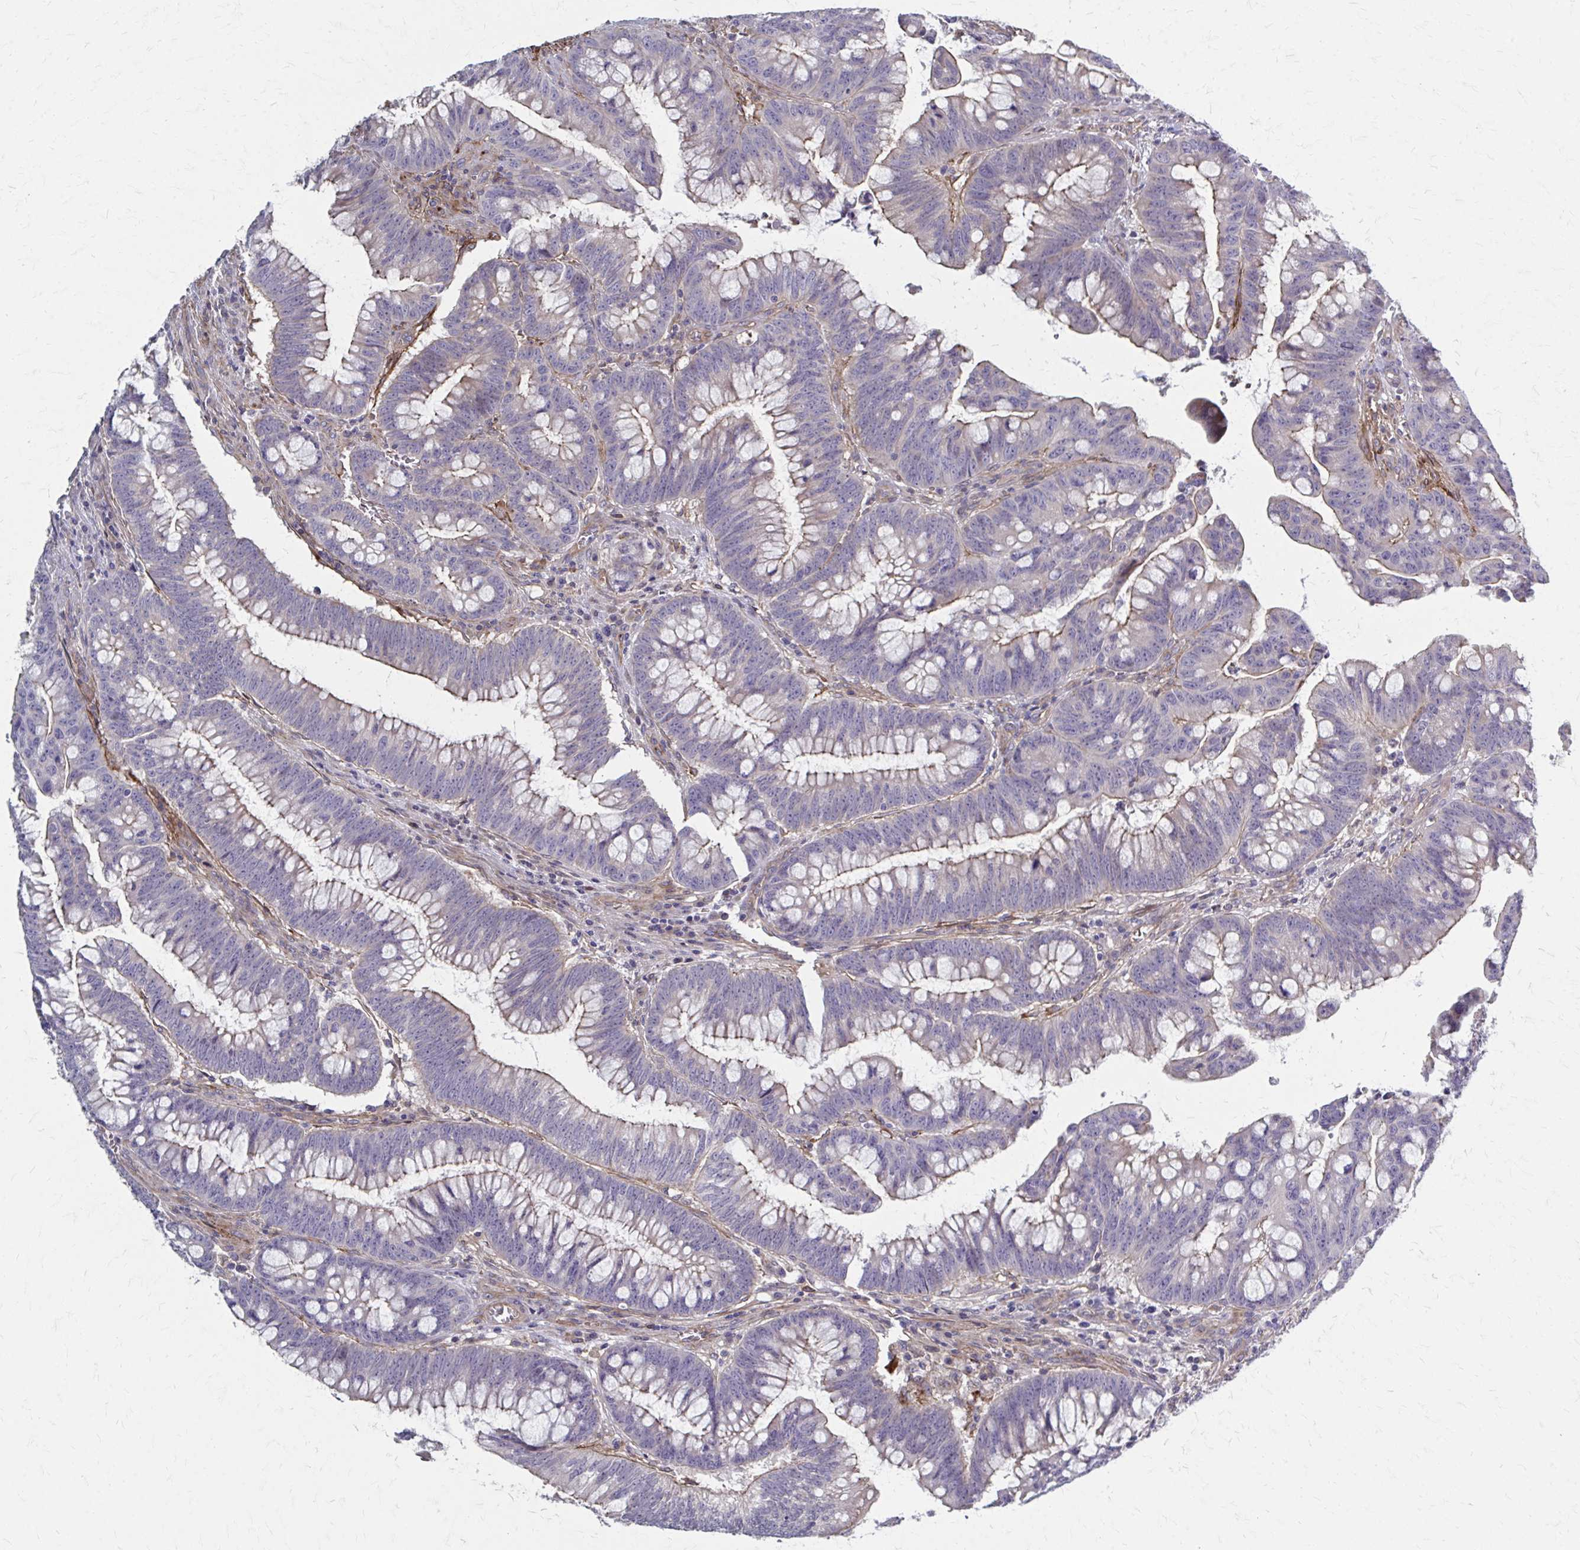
{"staining": {"intensity": "weak", "quantity": "25%-75%", "location": "cytoplasmic/membranous"}, "tissue": "colorectal cancer", "cell_type": "Tumor cells", "image_type": "cancer", "snomed": [{"axis": "morphology", "description": "Adenocarcinoma, NOS"}, {"axis": "topography", "description": "Colon"}], "caption": "Approximately 25%-75% of tumor cells in adenocarcinoma (colorectal) show weak cytoplasmic/membranous protein expression as visualized by brown immunohistochemical staining.", "gene": "MMP14", "patient": {"sex": "male", "age": 62}}